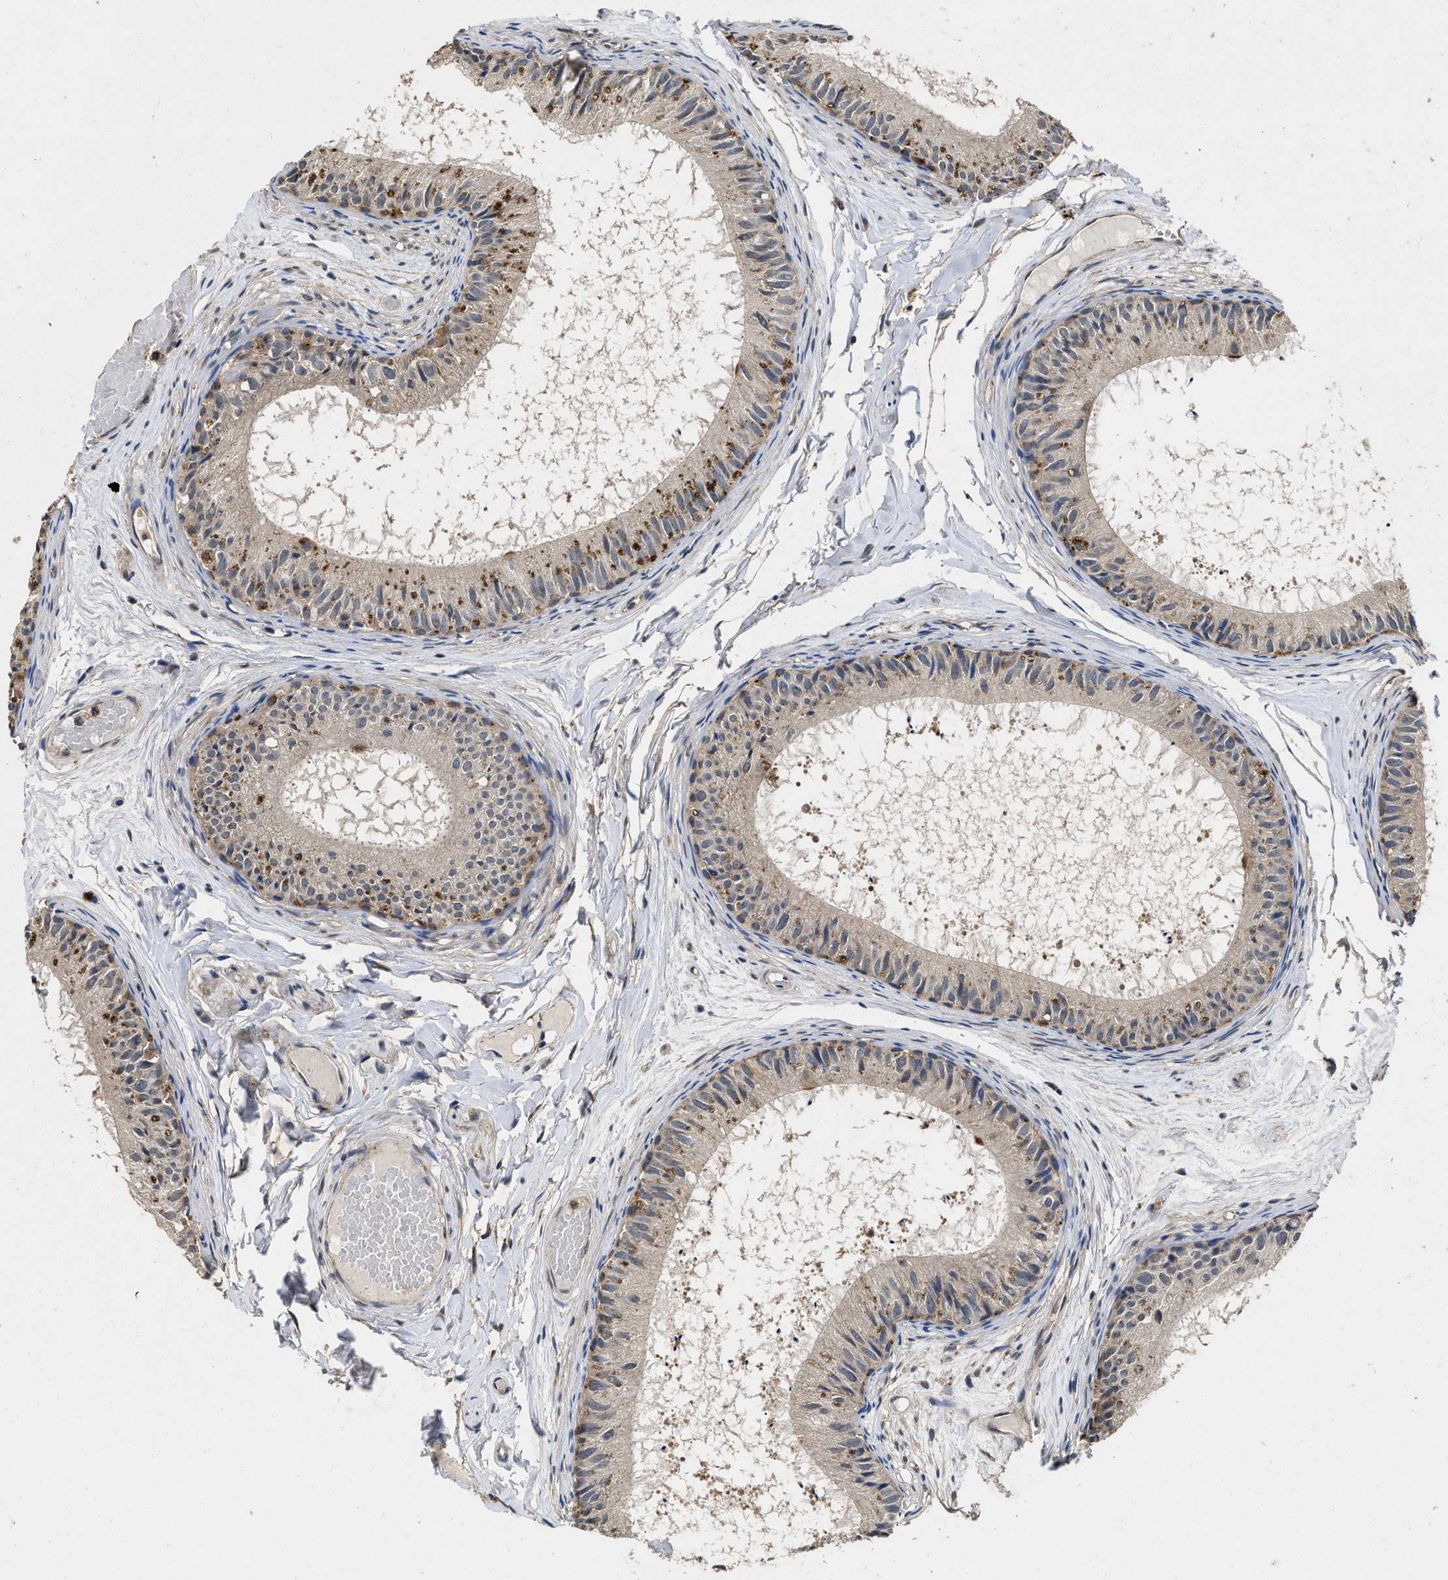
{"staining": {"intensity": "moderate", "quantity": "<25%", "location": "cytoplasmic/membranous"}, "tissue": "epididymis", "cell_type": "Glandular cells", "image_type": "normal", "snomed": [{"axis": "morphology", "description": "Normal tissue, NOS"}, {"axis": "topography", "description": "Epididymis"}], "caption": "A brown stain shows moderate cytoplasmic/membranous expression of a protein in glandular cells of unremarkable human epididymis. (brown staining indicates protein expression, while blue staining denotes nuclei).", "gene": "PKD2", "patient": {"sex": "male", "age": 46}}